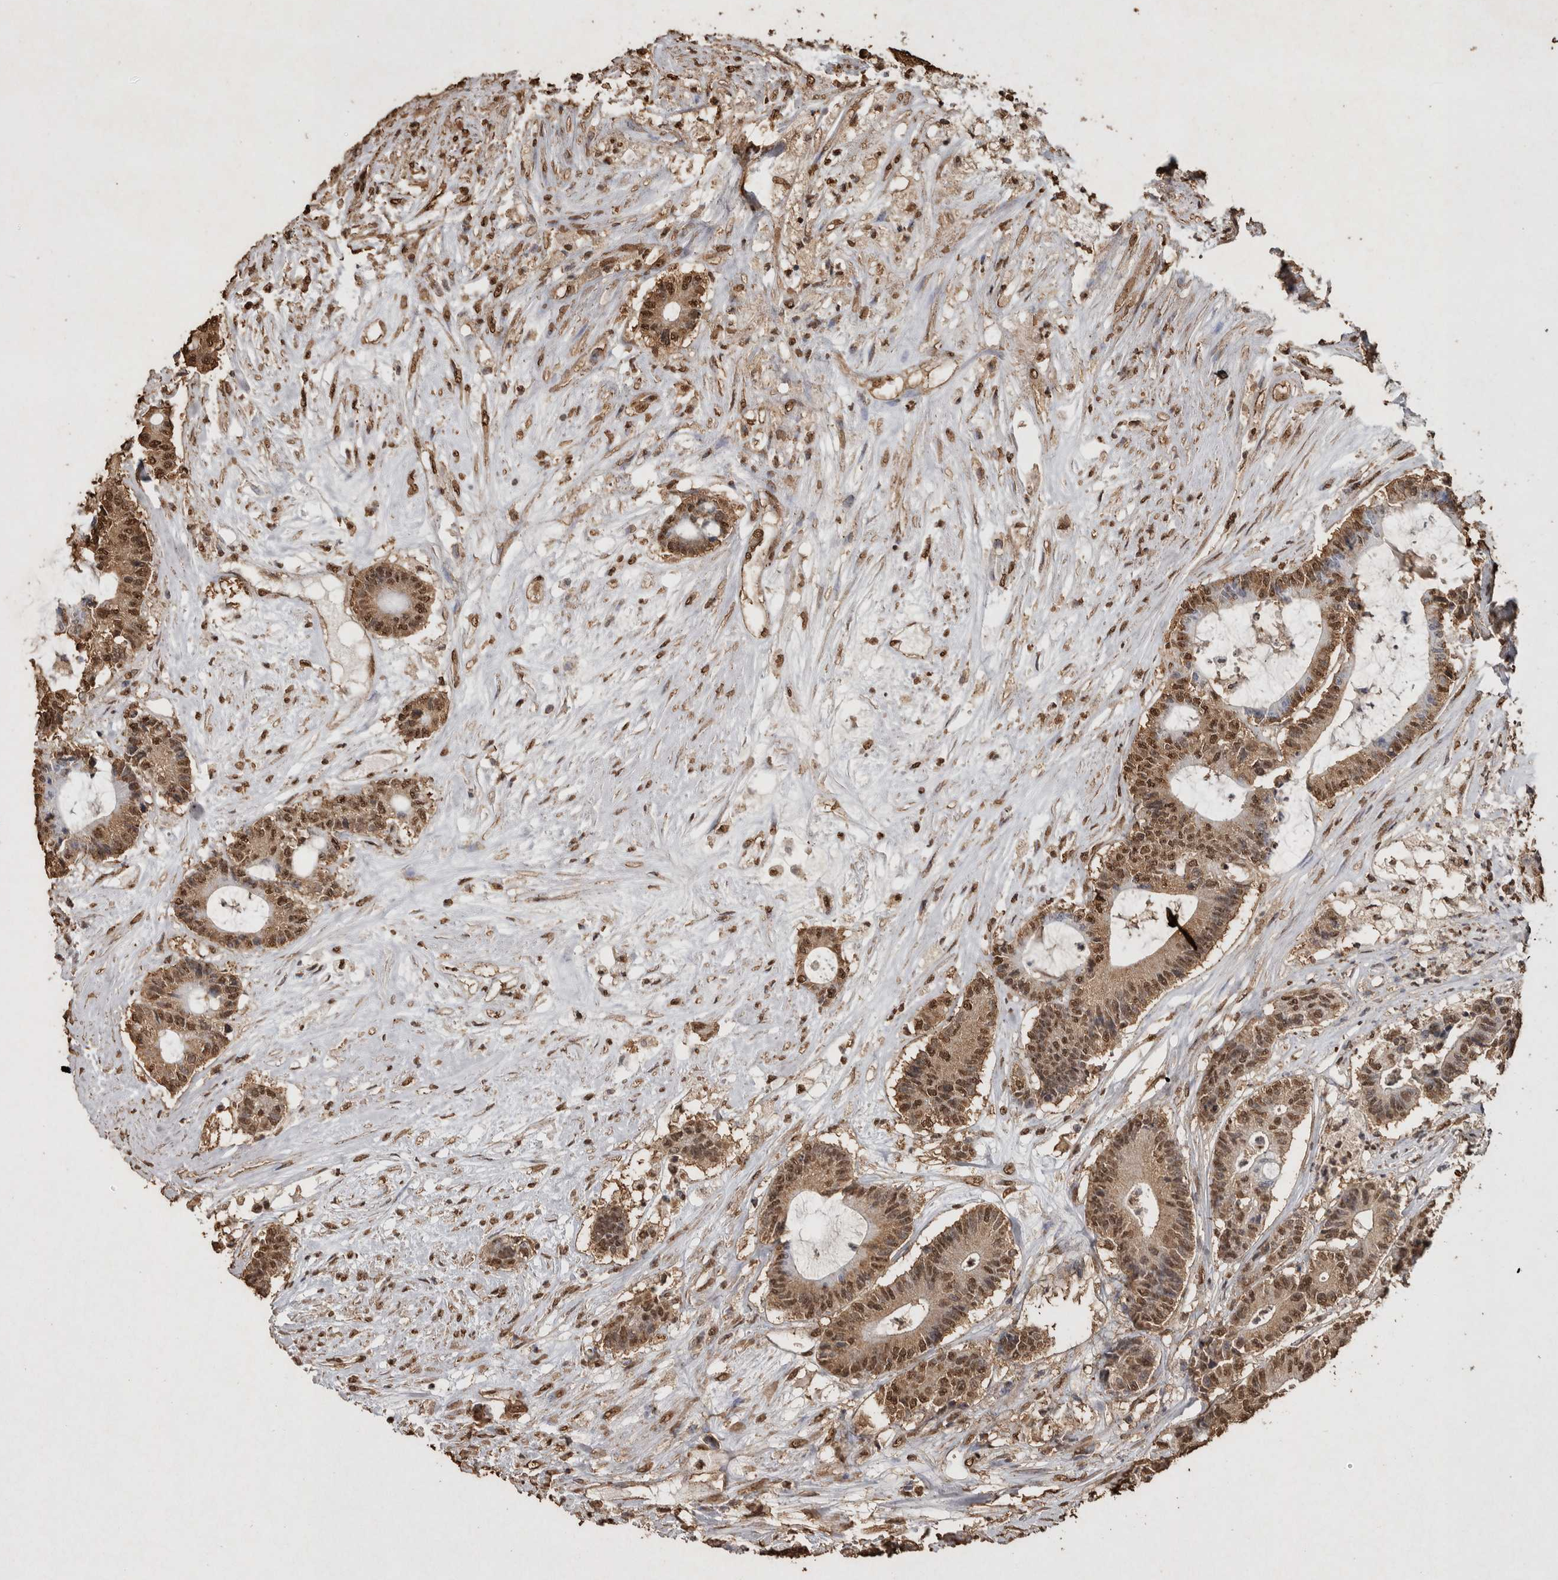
{"staining": {"intensity": "strong", "quantity": ">75%", "location": "cytoplasmic/membranous,nuclear"}, "tissue": "colorectal cancer", "cell_type": "Tumor cells", "image_type": "cancer", "snomed": [{"axis": "morphology", "description": "Adenocarcinoma, NOS"}, {"axis": "topography", "description": "Colon"}], "caption": "This micrograph demonstrates IHC staining of human adenocarcinoma (colorectal), with high strong cytoplasmic/membranous and nuclear positivity in approximately >75% of tumor cells.", "gene": "FSTL3", "patient": {"sex": "female", "age": 84}}